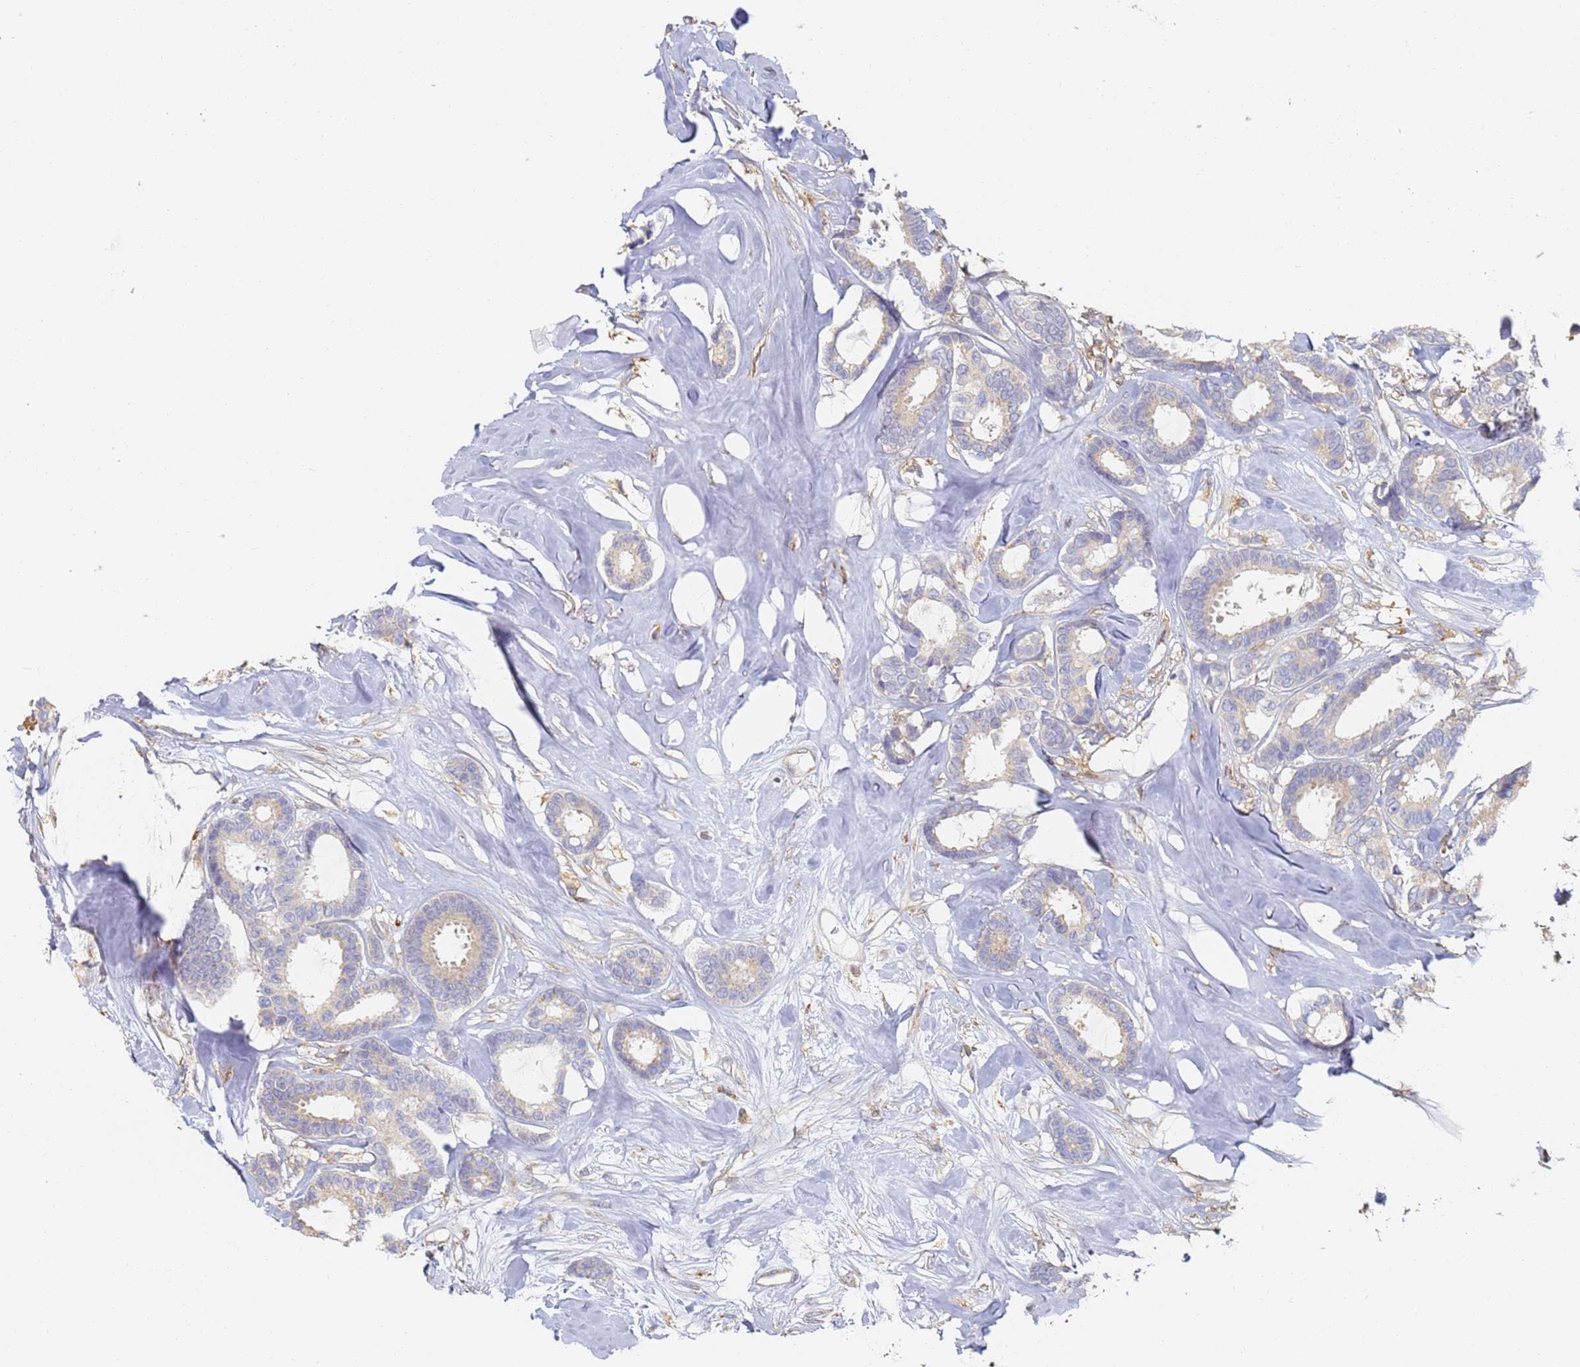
{"staining": {"intensity": "negative", "quantity": "none", "location": "none"}, "tissue": "breast cancer", "cell_type": "Tumor cells", "image_type": "cancer", "snomed": [{"axis": "morphology", "description": "Duct carcinoma"}, {"axis": "topography", "description": "Breast"}], "caption": "Immunohistochemical staining of human breast cancer exhibits no significant expression in tumor cells. (DAB (3,3'-diaminobenzidine) immunohistochemistry (IHC) with hematoxylin counter stain).", "gene": "BIN2", "patient": {"sex": "female", "age": 87}}